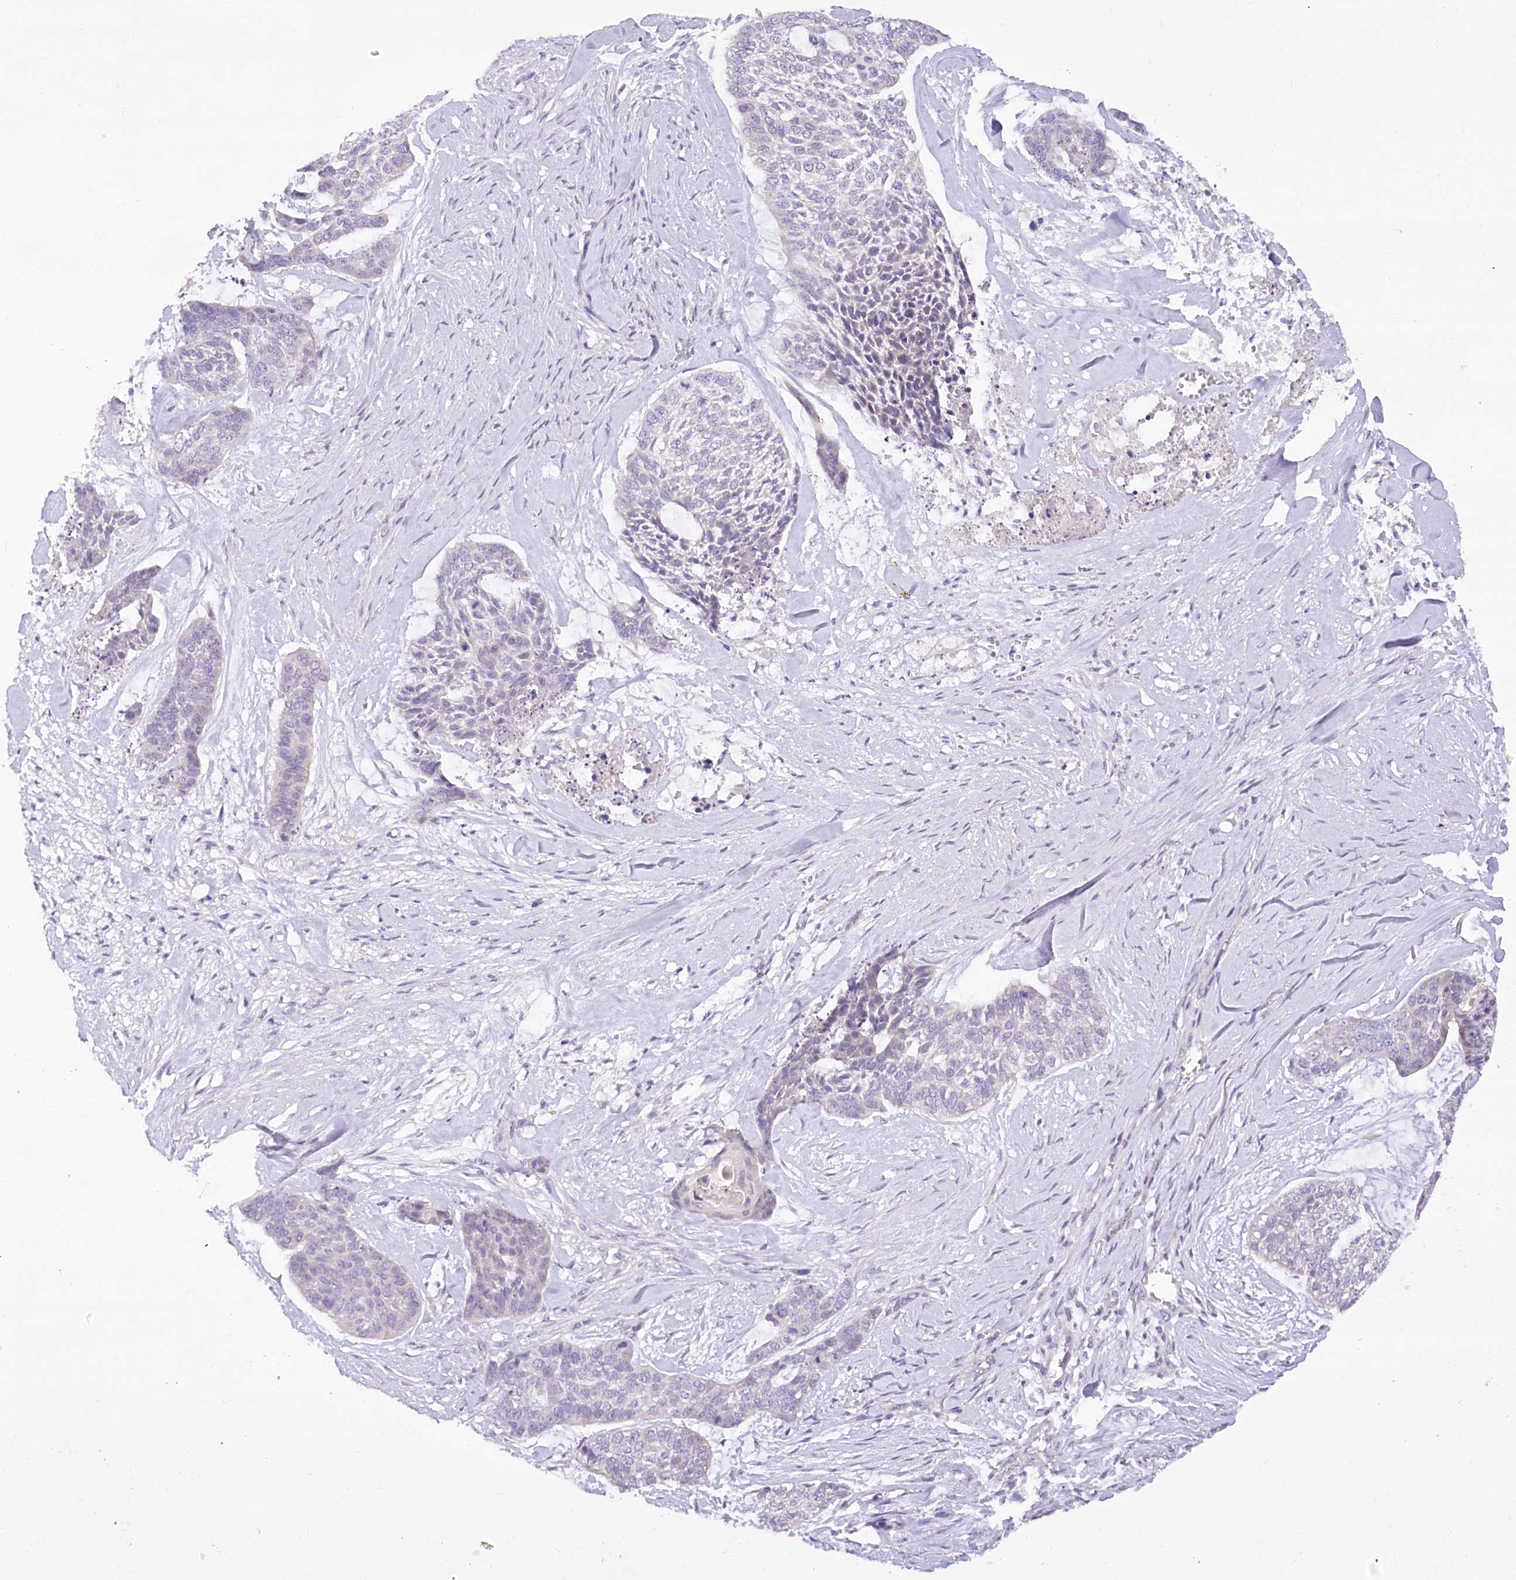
{"staining": {"intensity": "negative", "quantity": "none", "location": "none"}, "tissue": "skin cancer", "cell_type": "Tumor cells", "image_type": "cancer", "snomed": [{"axis": "morphology", "description": "Basal cell carcinoma"}, {"axis": "topography", "description": "Skin"}], "caption": "There is no significant expression in tumor cells of basal cell carcinoma (skin).", "gene": "DCUN1D1", "patient": {"sex": "female", "age": 64}}